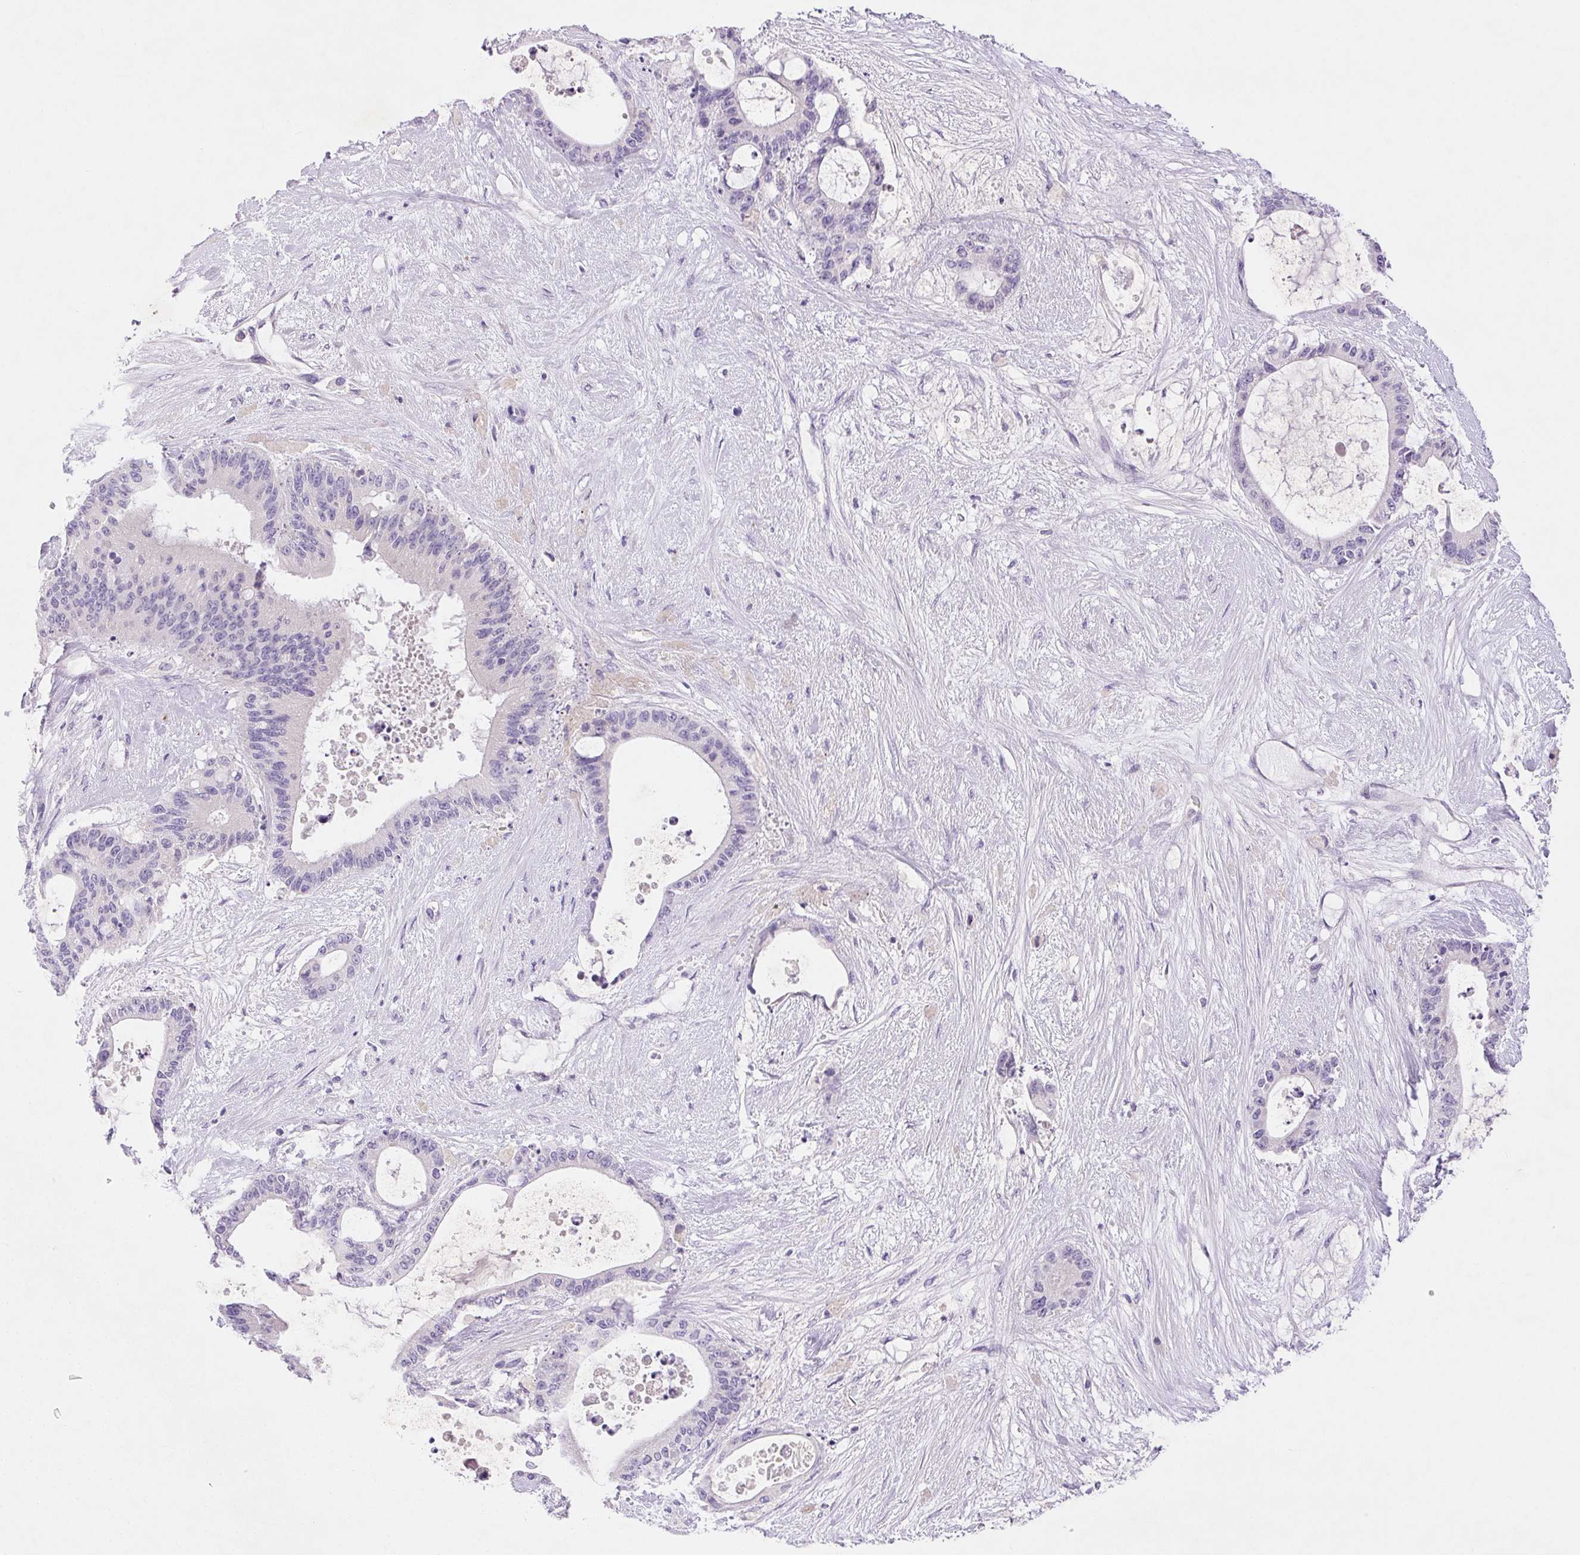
{"staining": {"intensity": "negative", "quantity": "none", "location": "none"}, "tissue": "liver cancer", "cell_type": "Tumor cells", "image_type": "cancer", "snomed": [{"axis": "morphology", "description": "Normal tissue, NOS"}, {"axis": "morphology", "description": "Cholangiocarcinoma"}, {"axis": "topography", "description": "Liver"}, {"axis": "topography", "description": "Peripheral nerve tissue"}], "caption": "IHC photomicrograph of neoplastic tissue: human cholangiocarcinoma (liver) stained with DAB (3,3'-diaminobenzidine) demonstrates no significant protein positivity in tumor cells.", "gene": "ARHGAP11B", "patient": {"sex": "female", "age": 73}}